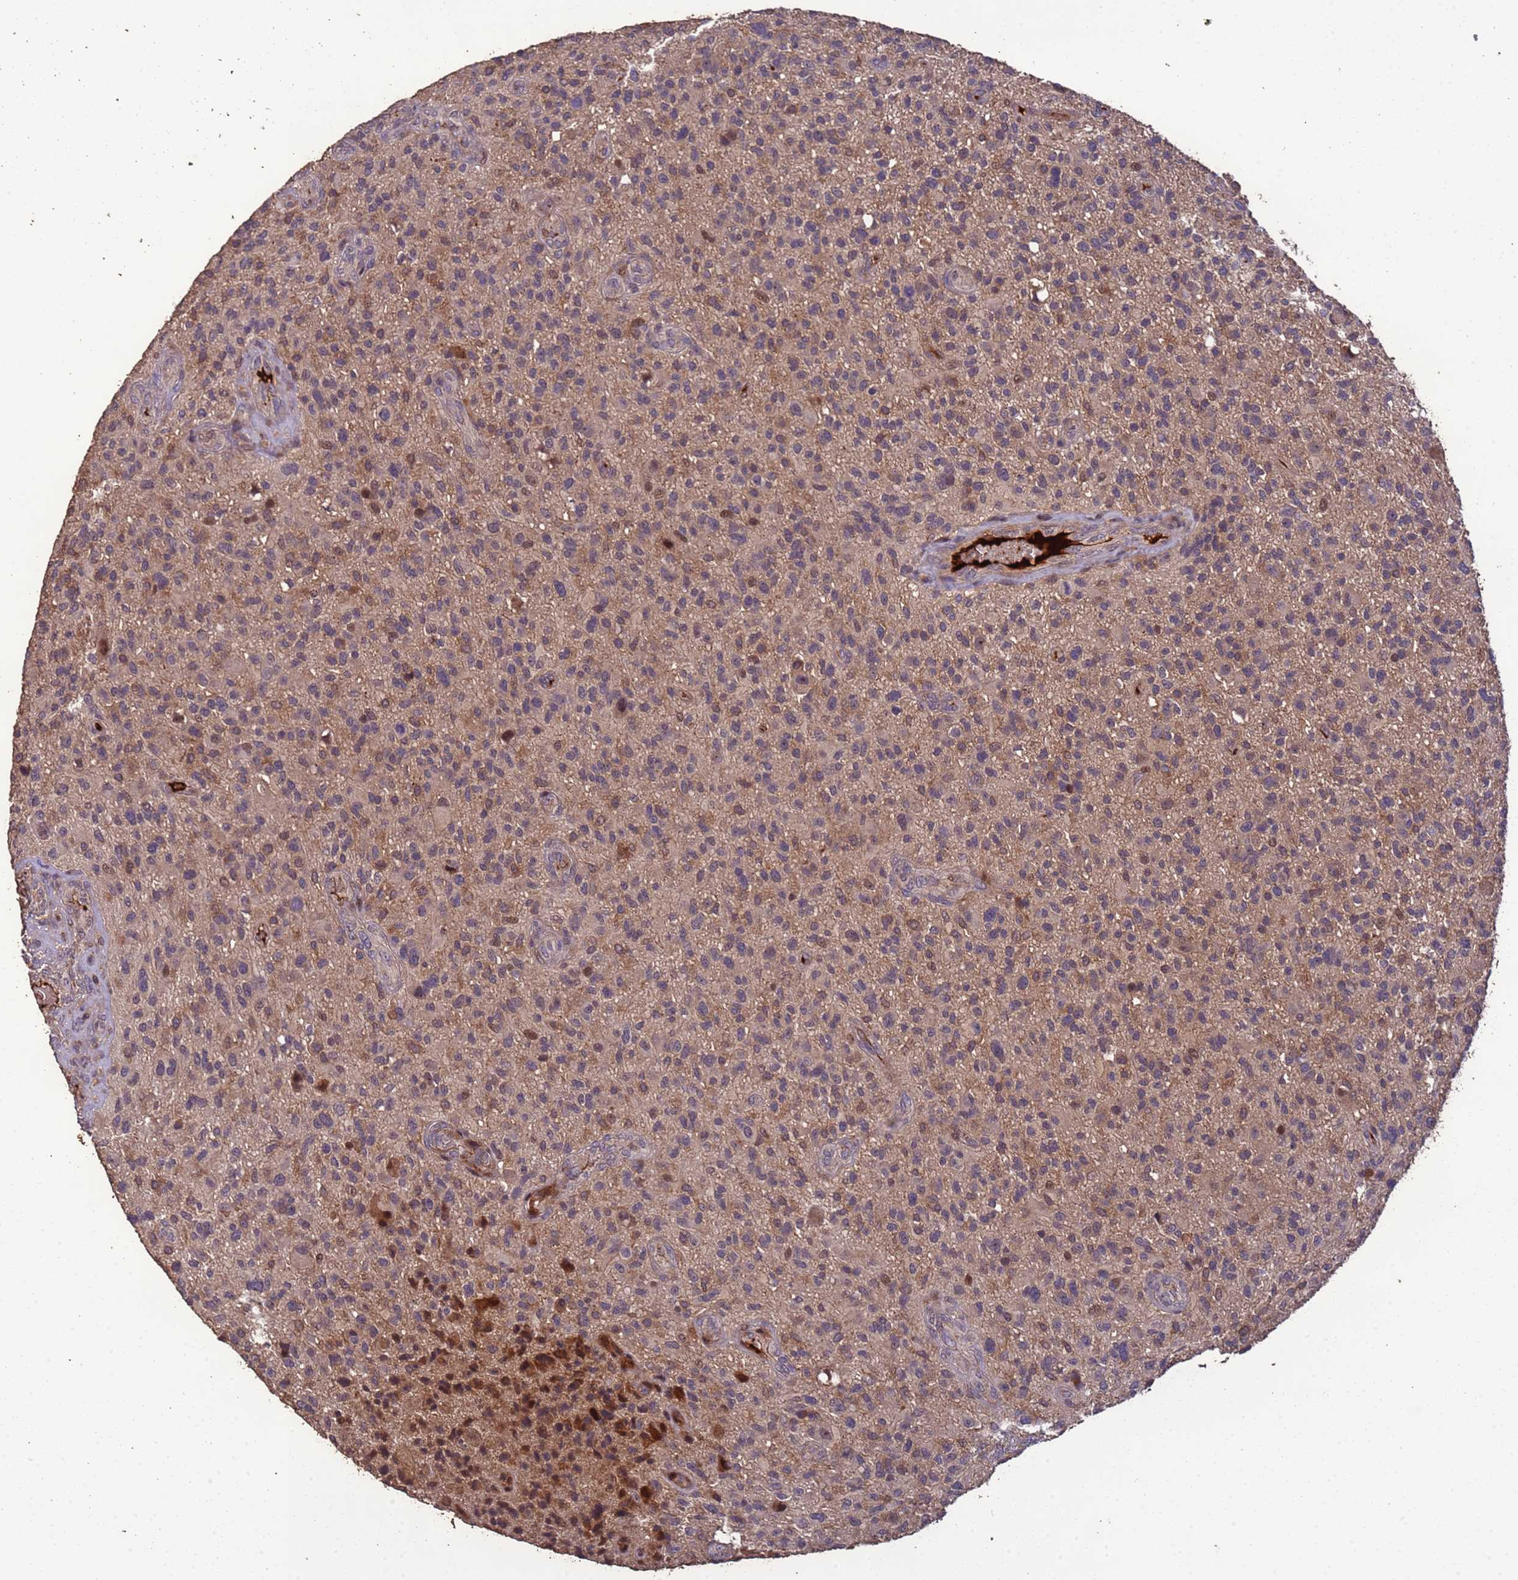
{"staining": {"intensity": "weak", "quantity": ">75%", "location": "cytoplasmic/membranous"}, "tissue": "glioma", "cell_type": "Tumor cells", "image_type": "cancer", "snomed": [{"axis": "morphology", "description": "Glioma, malignant, High grade"}, {"axis": "topography", "description": "Brain"}], "caption": "High-magnification brightfield microscopy of glioma stained with DAB (brown) and counterstained with hematoxylin (blue). tumor cells exhibit weak cytoplasmic/membranous expression is present in about>75% of cells.", "gene": "CCDC184", "patient": {"sex": "male", "age": 47}}